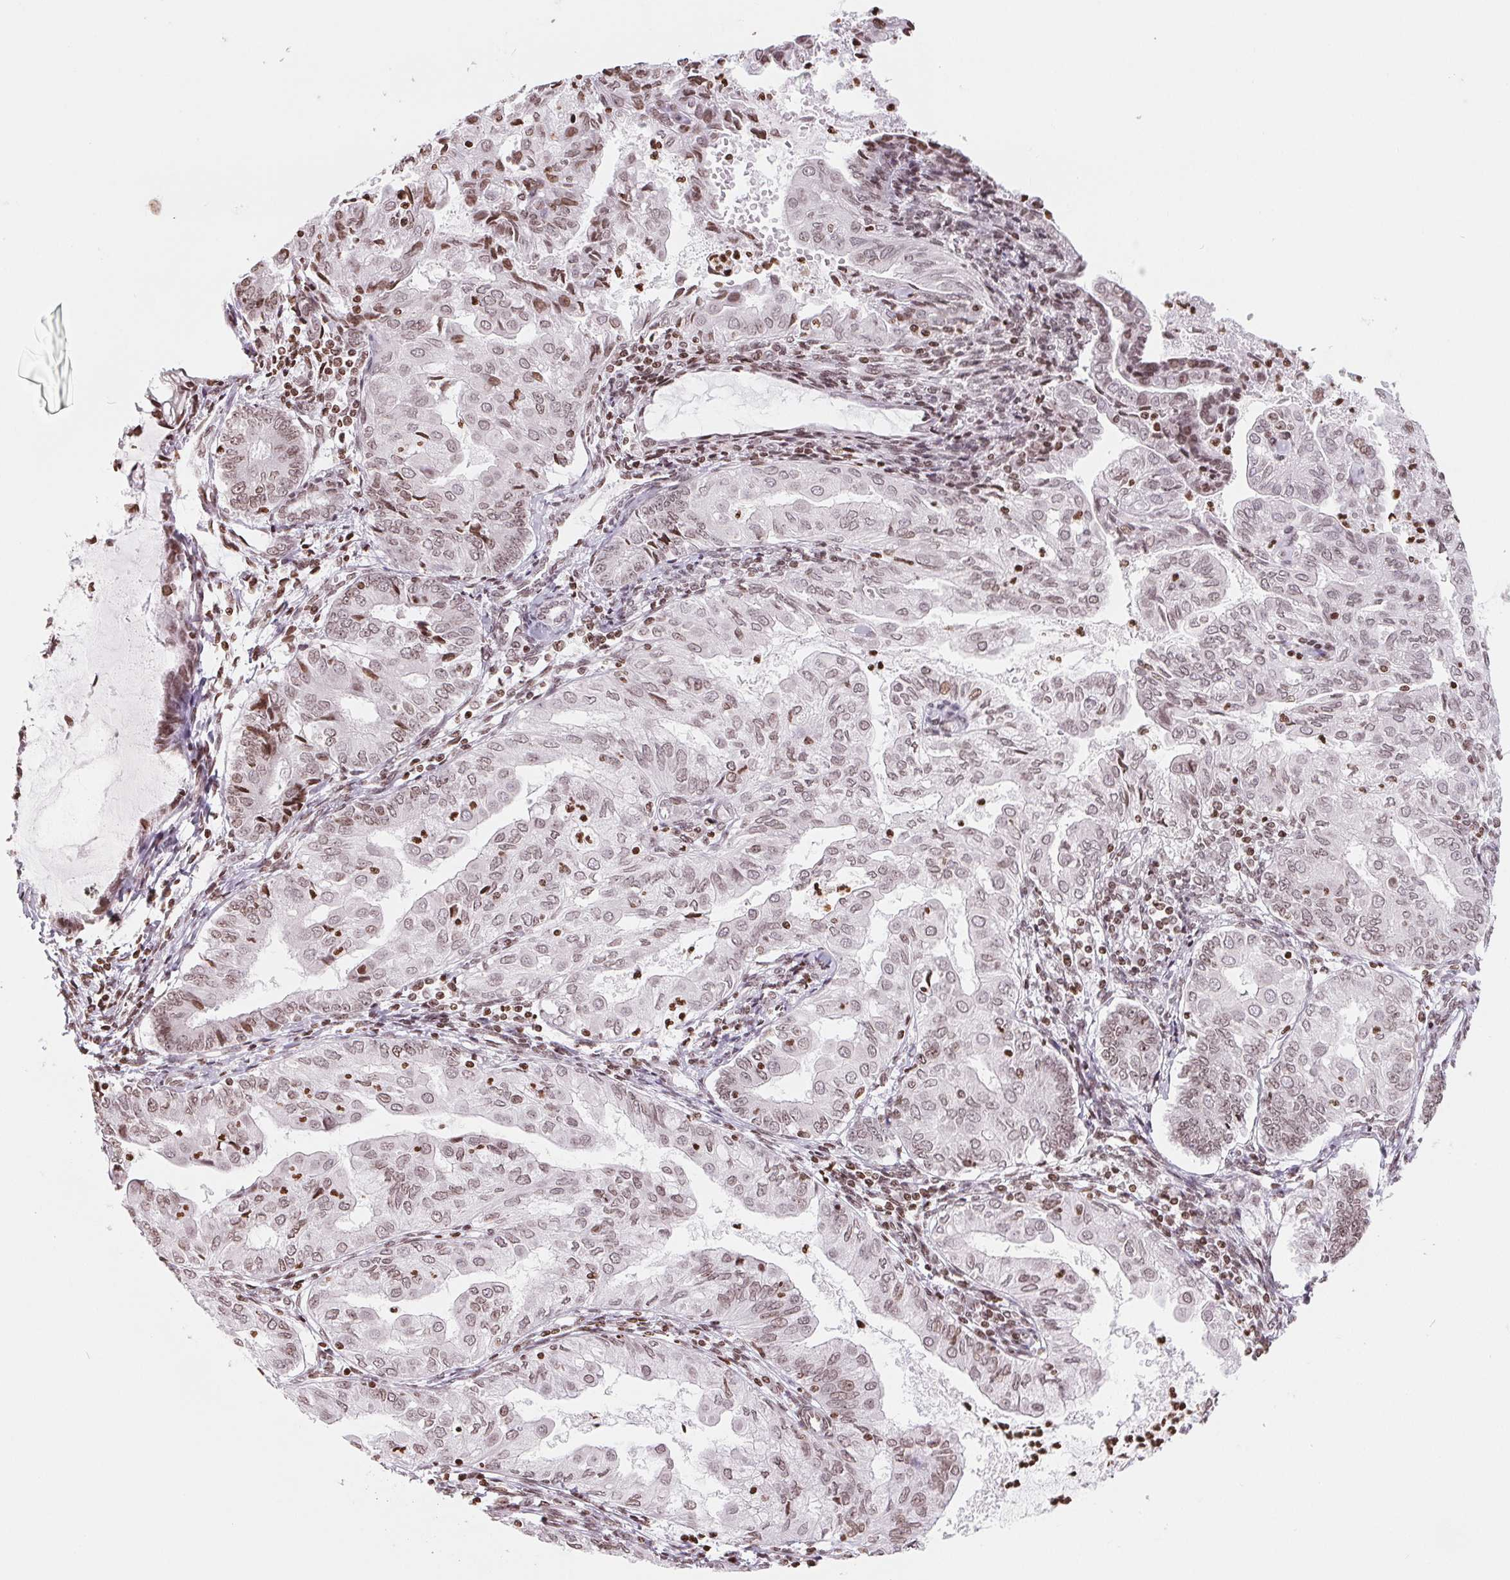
{"staining": {"intensity": "weak", "quantity": ">75%", "location": "nuclear"}, "tissue": "endometrial cancer", "cell_type": "Tumor cells", "image_type": "cancer", "snomed": [{"axis": "morphology", "description": "Adenocarcinoma, NOS"}, {"axis": "topography", "description": "Endometrium"}], "caption": "High-power microscopy captured an immunohistochemistry photomicrograph of endometrial cancer, revealing weak nuclear staining in approximately >75% of tumor cells. (DAB IHC with brightfield microscopy, high magnification).", "gene": "SMIM12", "patient": {"sex": "female", "age": 68}}